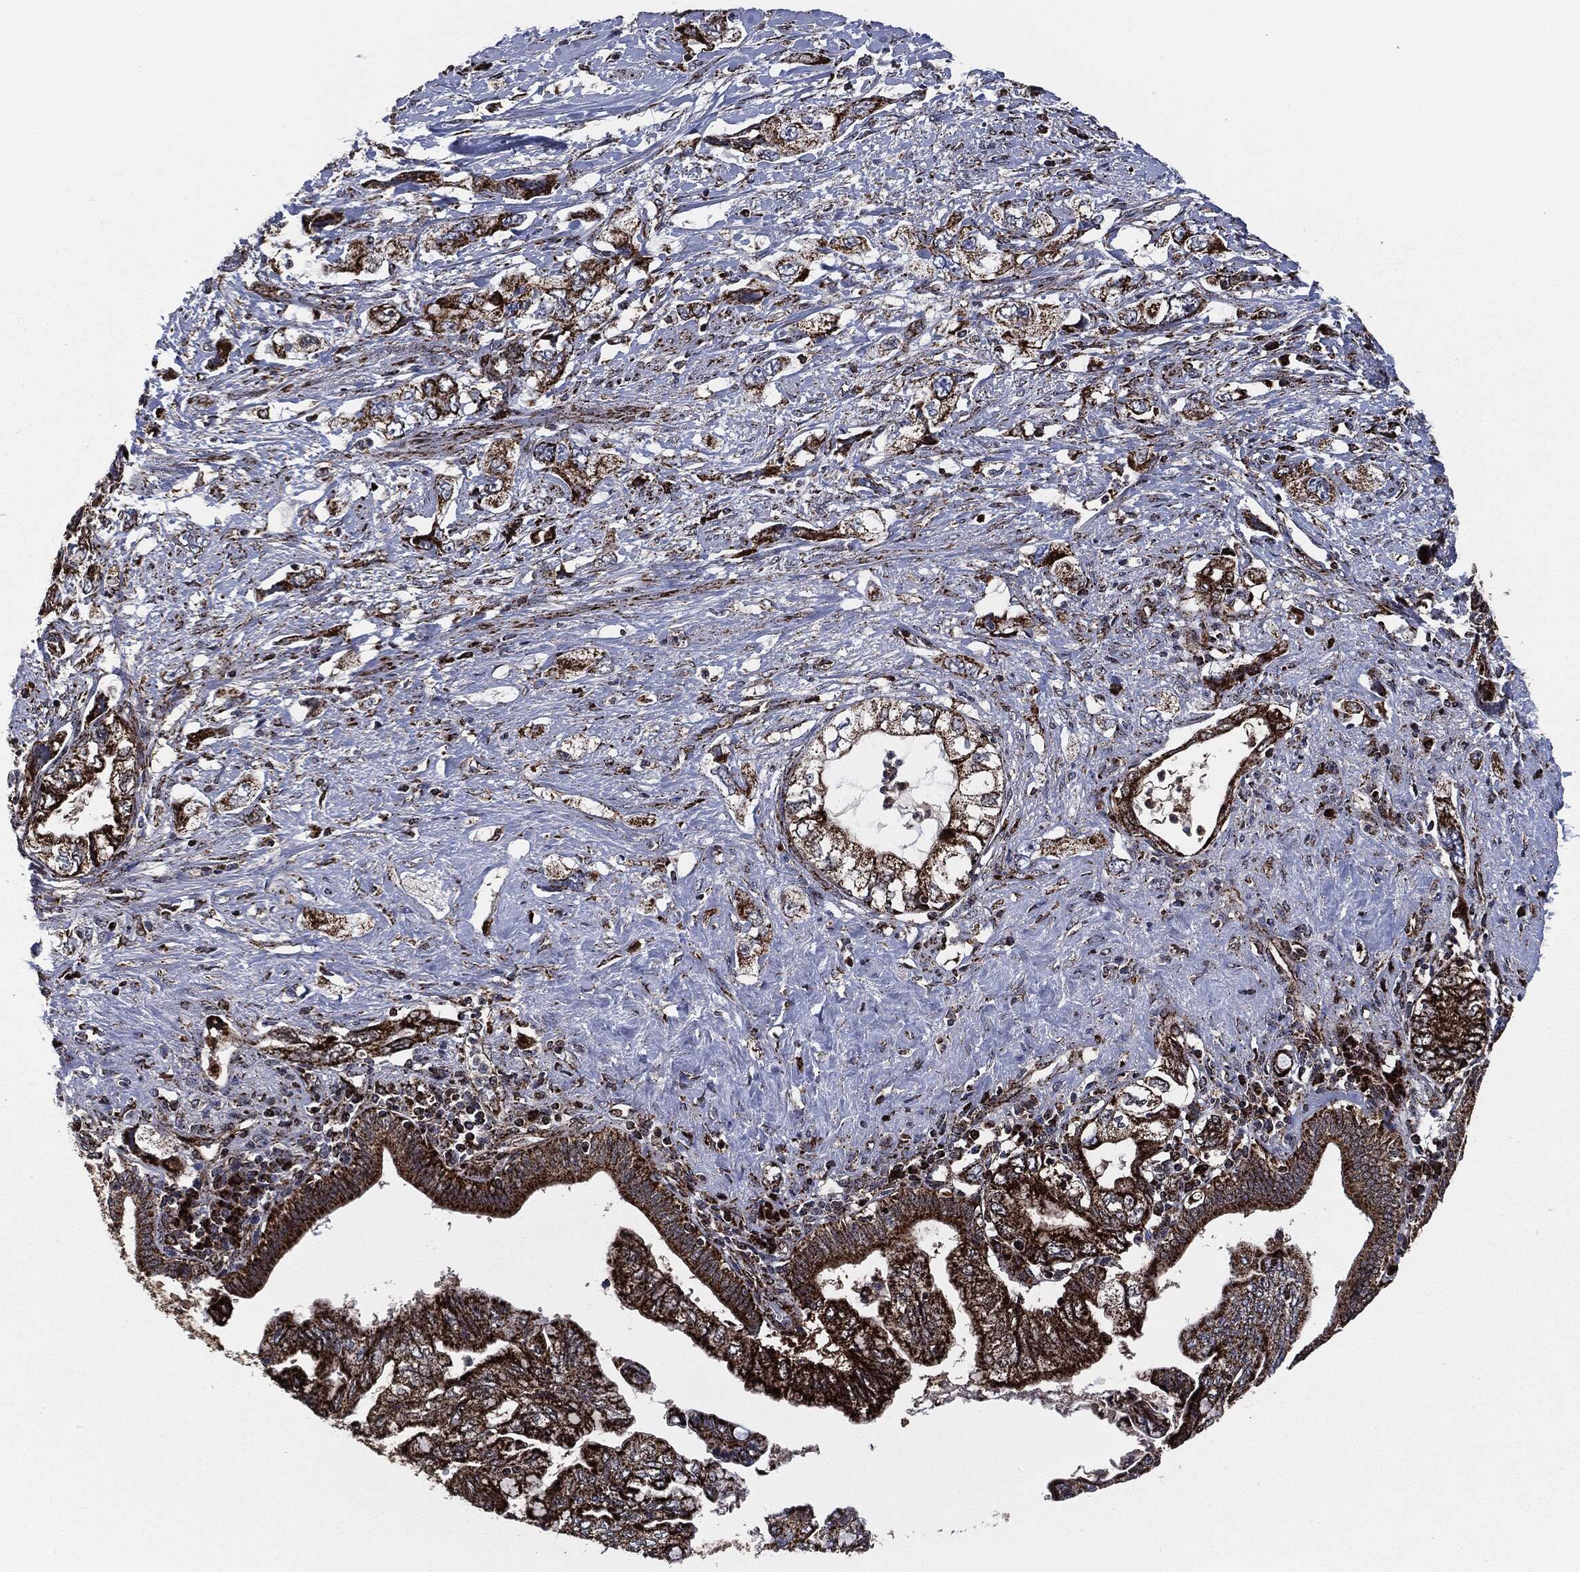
{"staining": {"intensity": "strong", "quantity": "25%-75%", "location": "cytoplasmic/membranous"}, "tissue": "pancreatic cancer", "cell_type": "Tumor cells", "image_type": "cancer", "snomed": [{"axis": "morphology", "description": "Adenocarcinoma, NOS"}, {"axis": "topography", "description": "Pancreas"}], "caption": "Protein staining by IHC reveals strong cytoplasmic/membranous positivity in about 25%-75% of tumor cells in adenocarcinoma (pancreatic). Using DAB (brown) and hematoxylin (blue) stains, captured at high magnification using brightfield microscopy.", "gene": "FH", "patient": {"sex": "female", "age": 73}}